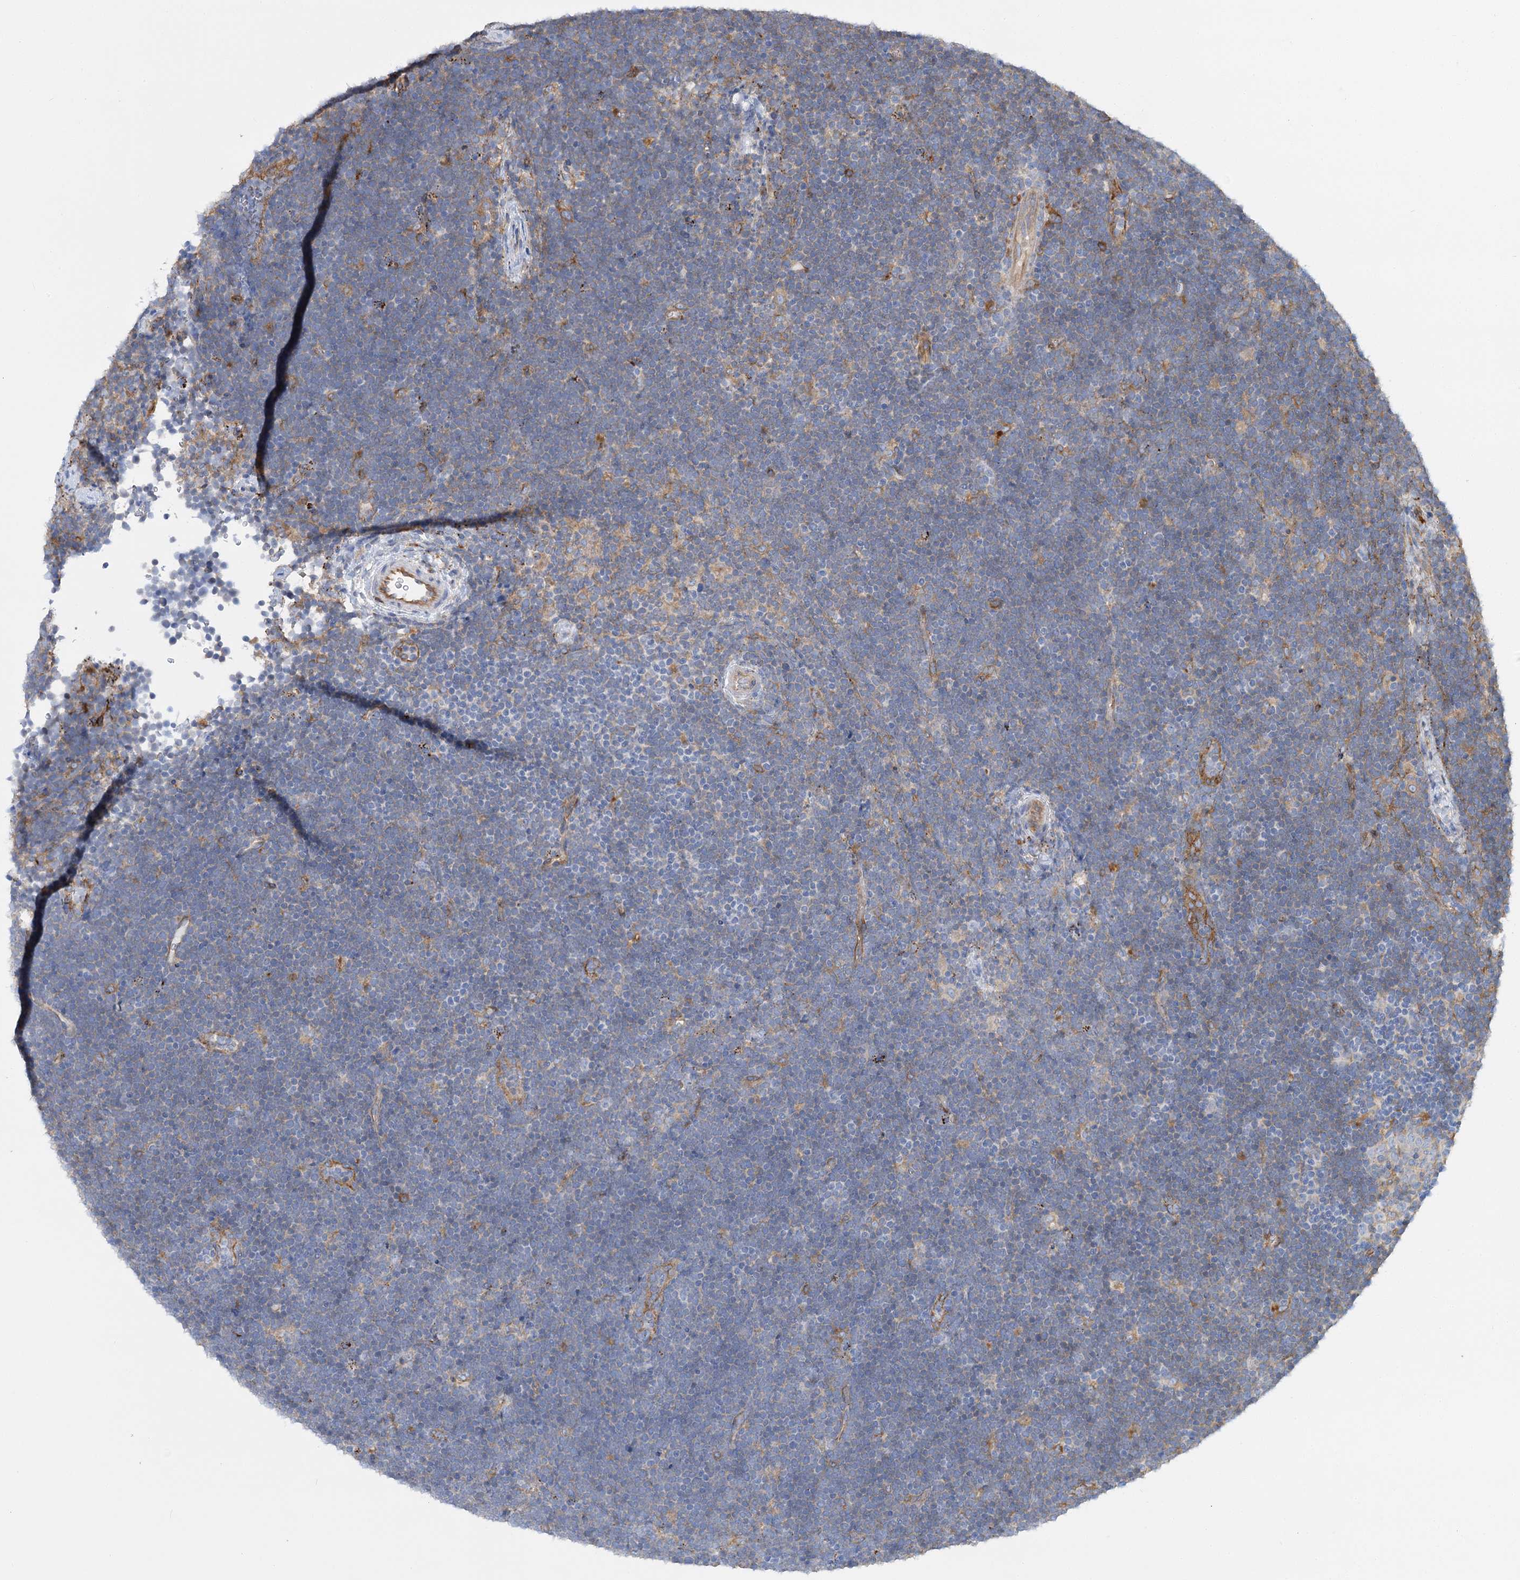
{"staining": {"intensity": "negative", "quantity": "none", "location": "none"}, "tissue": "lymphoma", "cell_type": "Tumor cells", "image_type": "cancer", "snomed": [{"axis": "morphology", "description": "Malignant lymphoma, non-Hodgkin's type, High grade"}, {"axis": "topography", "description": "Lymph node"}], "caption": "A high-resolution photomicrograph shows immunohistochemistry (IHC) staining of lymphoma, which reveals no significant expression in tumor cells.", "gene": "GUSB", "patient": {"sex": "male", "age": 13}}